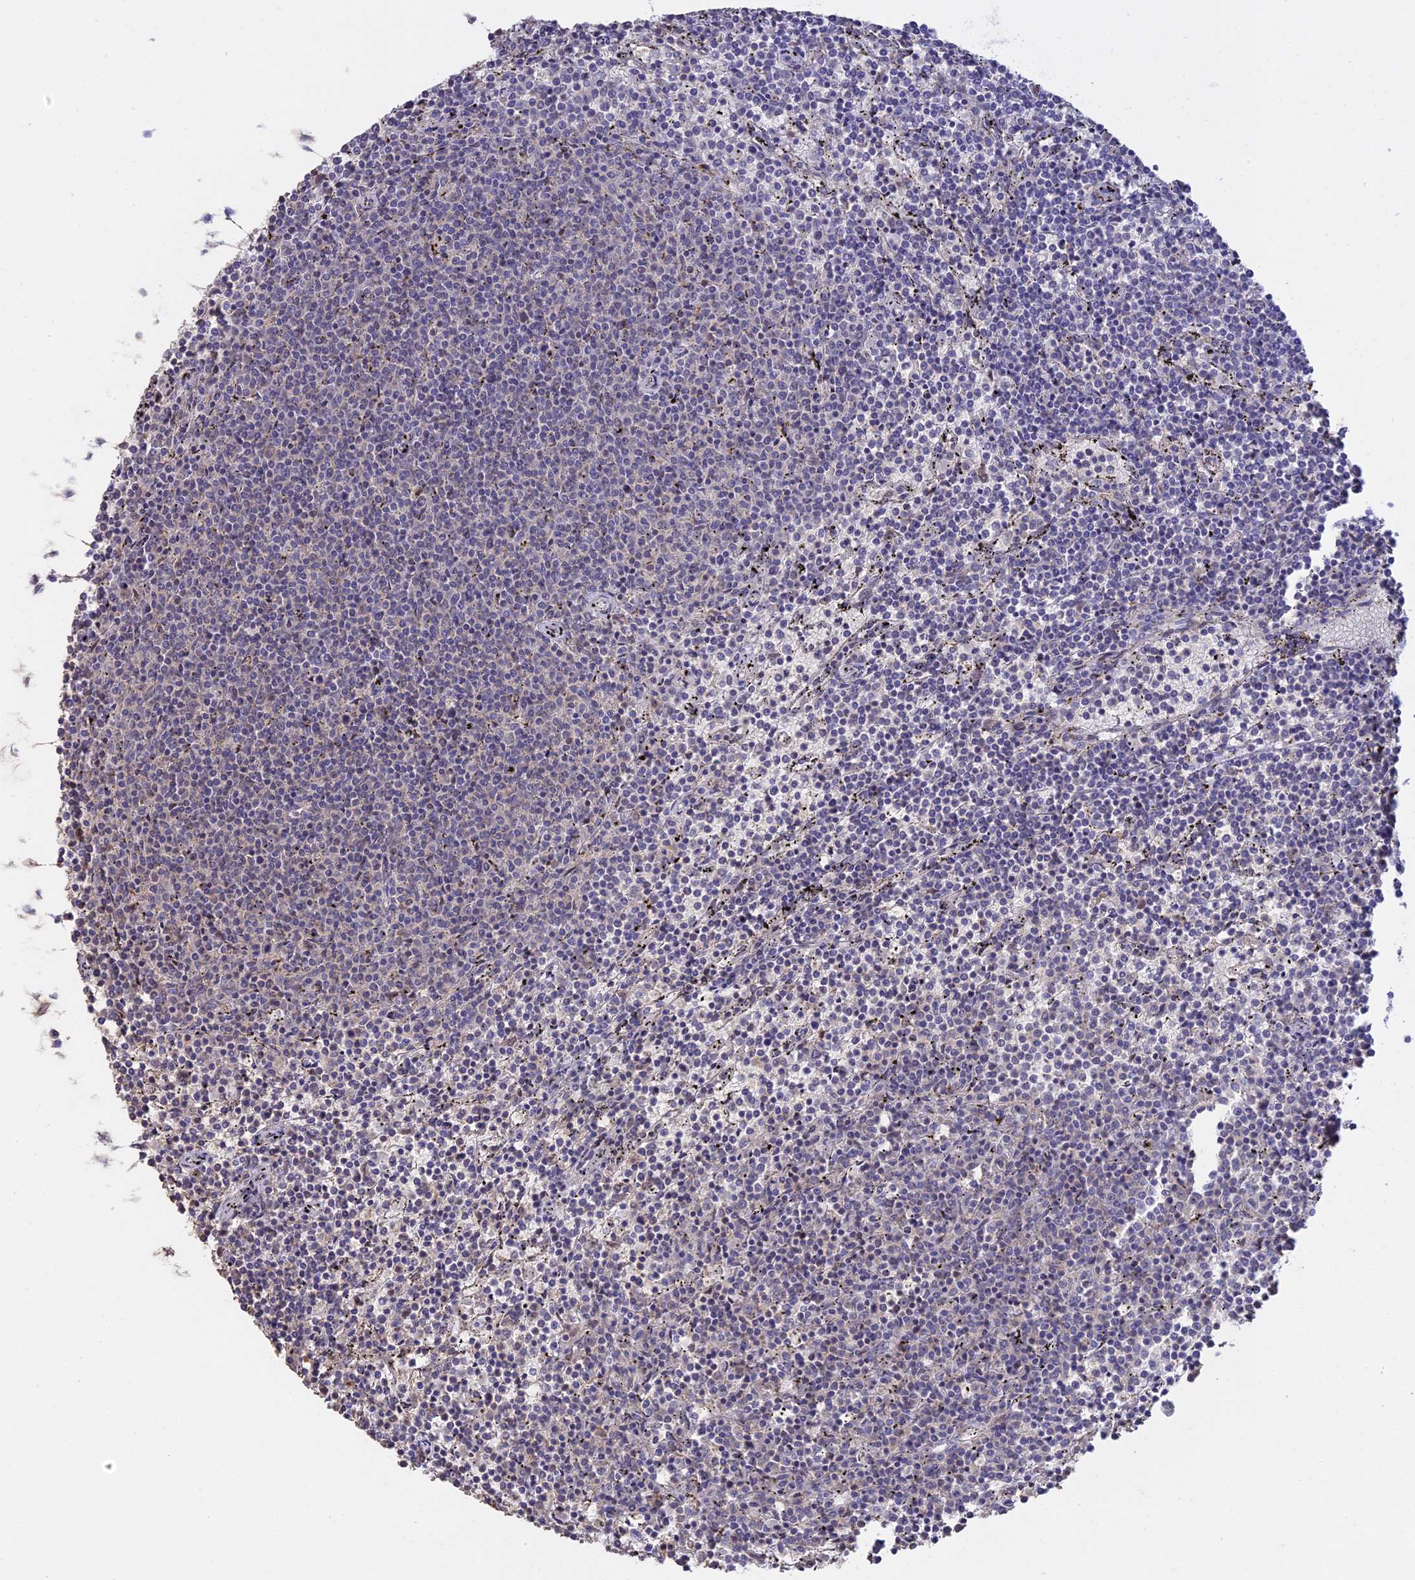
{"staining": {"intensity": "negative", "quantity": "none", "location": "none"}, "tissue": "lymphoma", "cell_type": "Tumor cells", "image_type": "cancer", "snomed": [{"axis": "morphology", "description": "Malignant lymphoma, non-Hodgkin's type, Low grade"}, {"axis": "topography", "description": "Spleen"}], "caption": "A high-resolution micrograph shows IHC staining of malignant lymphoma, non-Hodgkin's type (low-grade), which displays no significant positivity in tumor cells.", "gene": "PSMC6", "patient": {"sex": "female", "age": 50}}